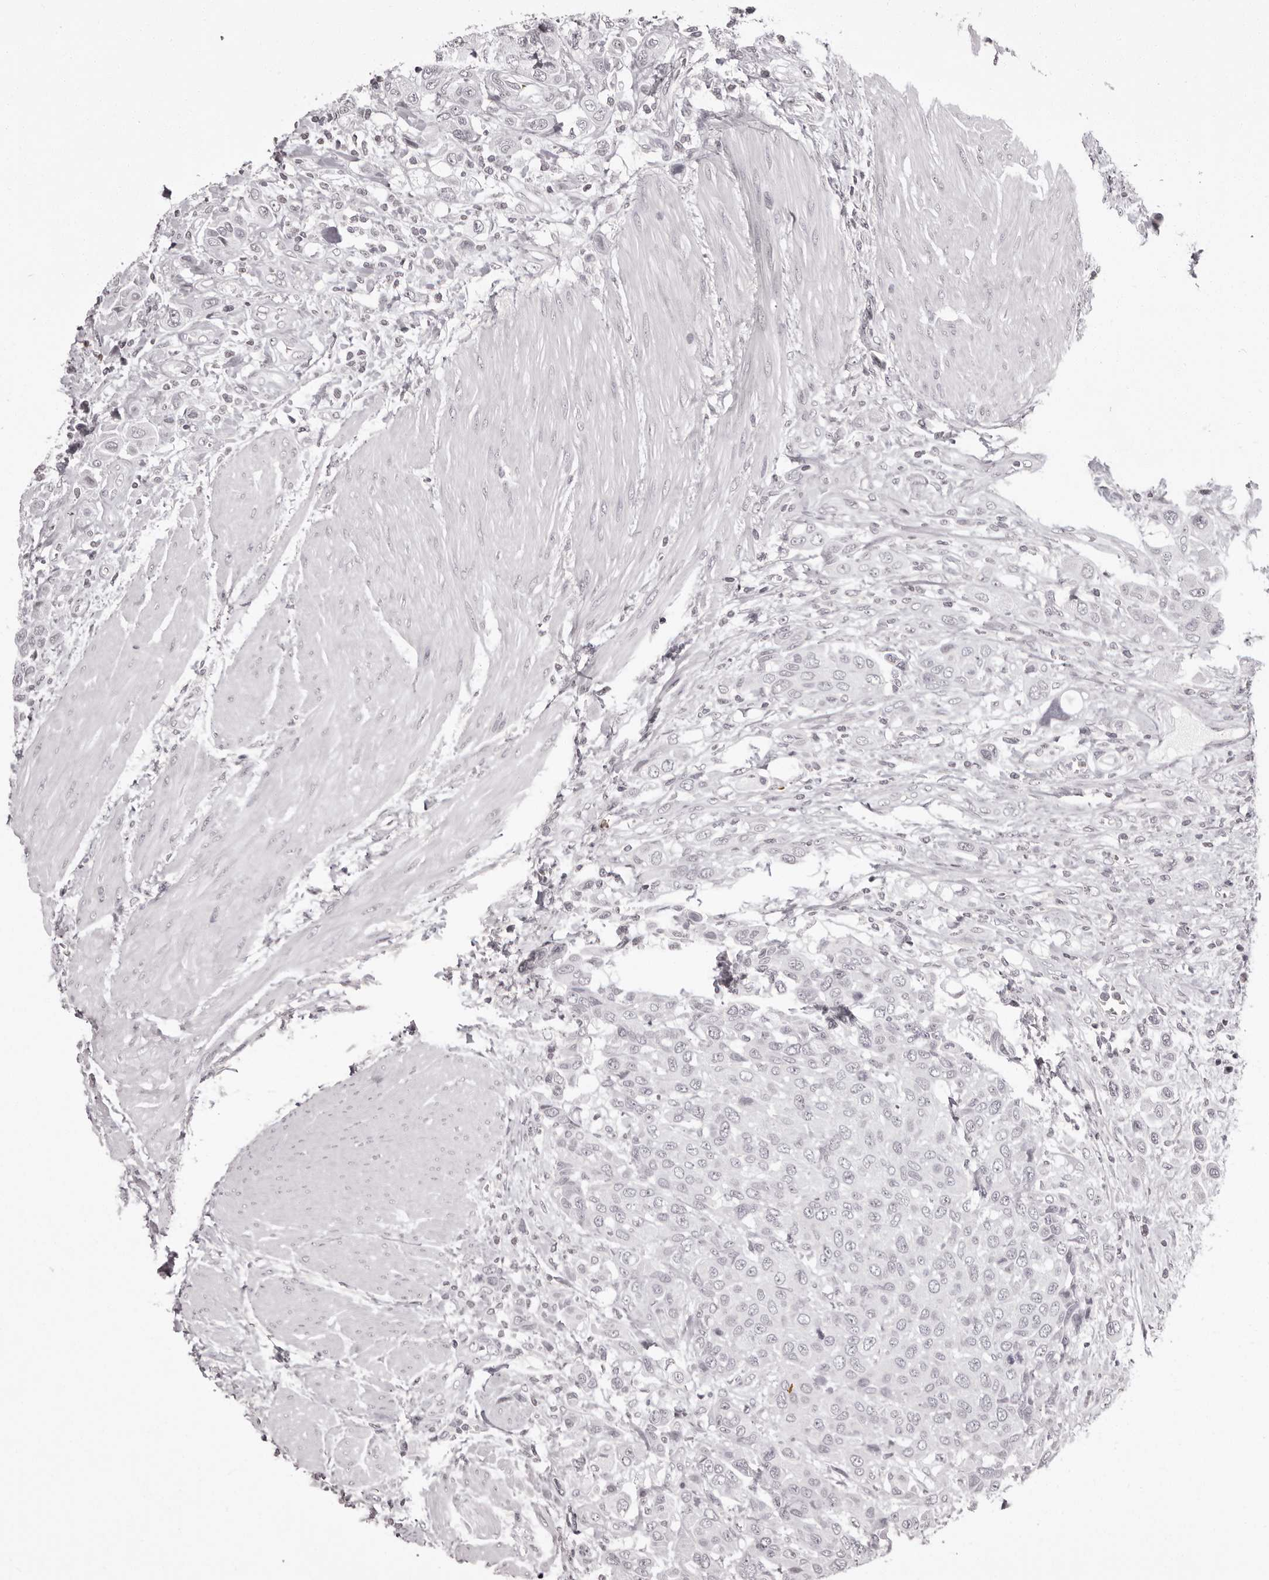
{"staining": {"intensity": "negative", "quantity": "none", "location": "none"}, "tissue": "urothelial cancer", "cell_type": "Tumor cells", "image_type": "cancer", "snomed": [{"axis": "morphology", "description": "Urothelial carcinoma, High grade"}, {"axis": "topography", "description": "Urinary bladder"}], "caption": "Immunohistochemistry image of urothelial cancer stained for a protein (brown), which shows no positivity in tumor cells.", "gene": "C8orf74", "patient": {"sex": "male", "age": 50}}